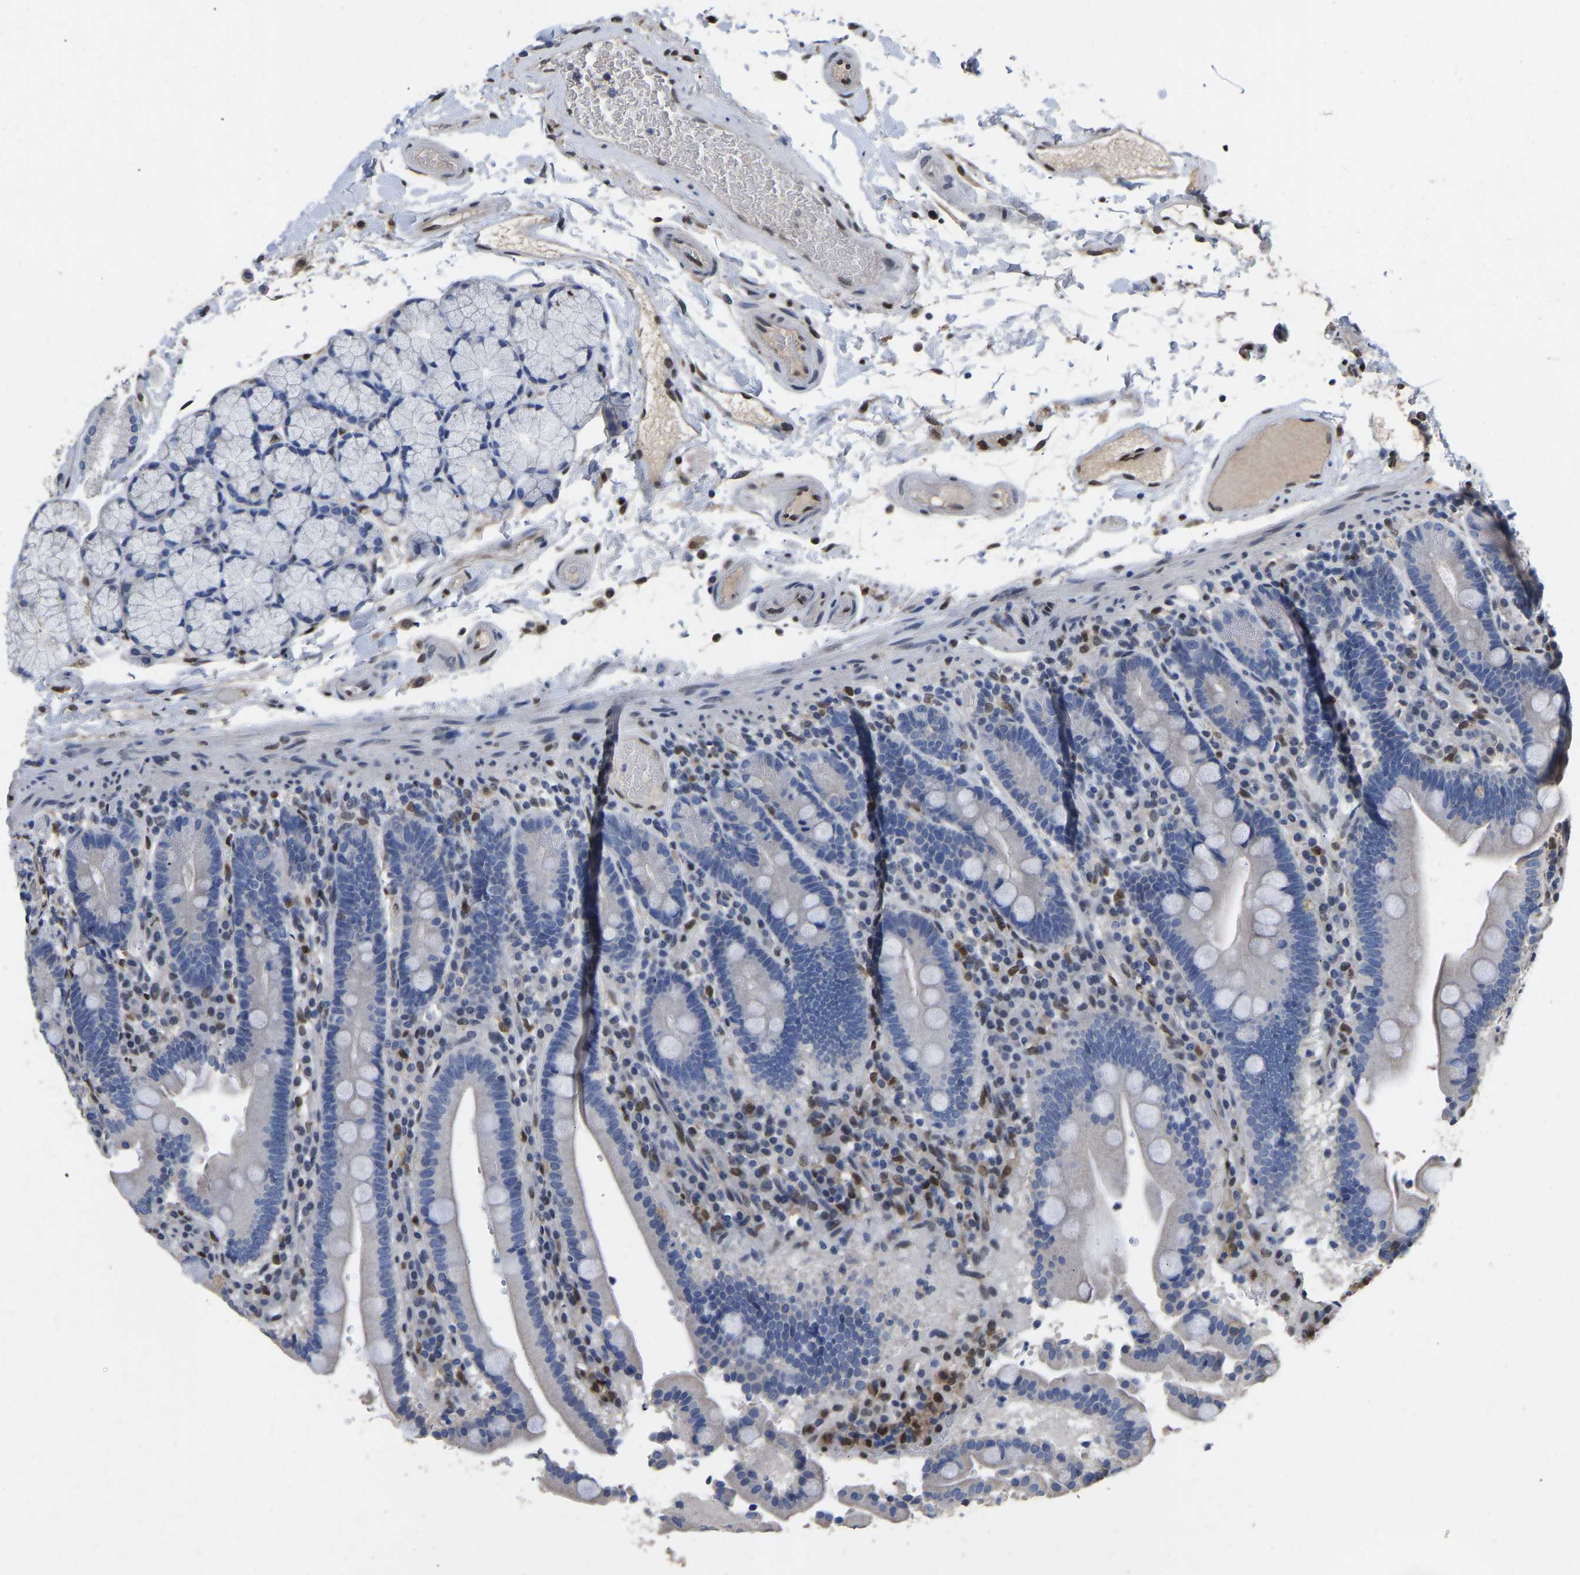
{"staining": {"intensity": "negative", "quantity": "none", "location": "none"}, "tissue": "duodenum", "cell_type": "Glandular cells", "image_type": "normal", "snomed": [{"axis": "morphology", "description": "Normal tissue, NOS"}, {"axis": "topography", "description": "Small intestine, NOS"}], "caption": "DAB immunohistochemical staining of unremarkable human duodenum displays no significant expression in glandular cells. The staining was performed using DAB (3,3'-diaminobenzidine) to visualize the protein expression in brown, while the nuclei were stained in blue with hematoxylin (Magnification: 20x).", "gene": "QKI", "patient": {"sex": "female", "age": 71}}